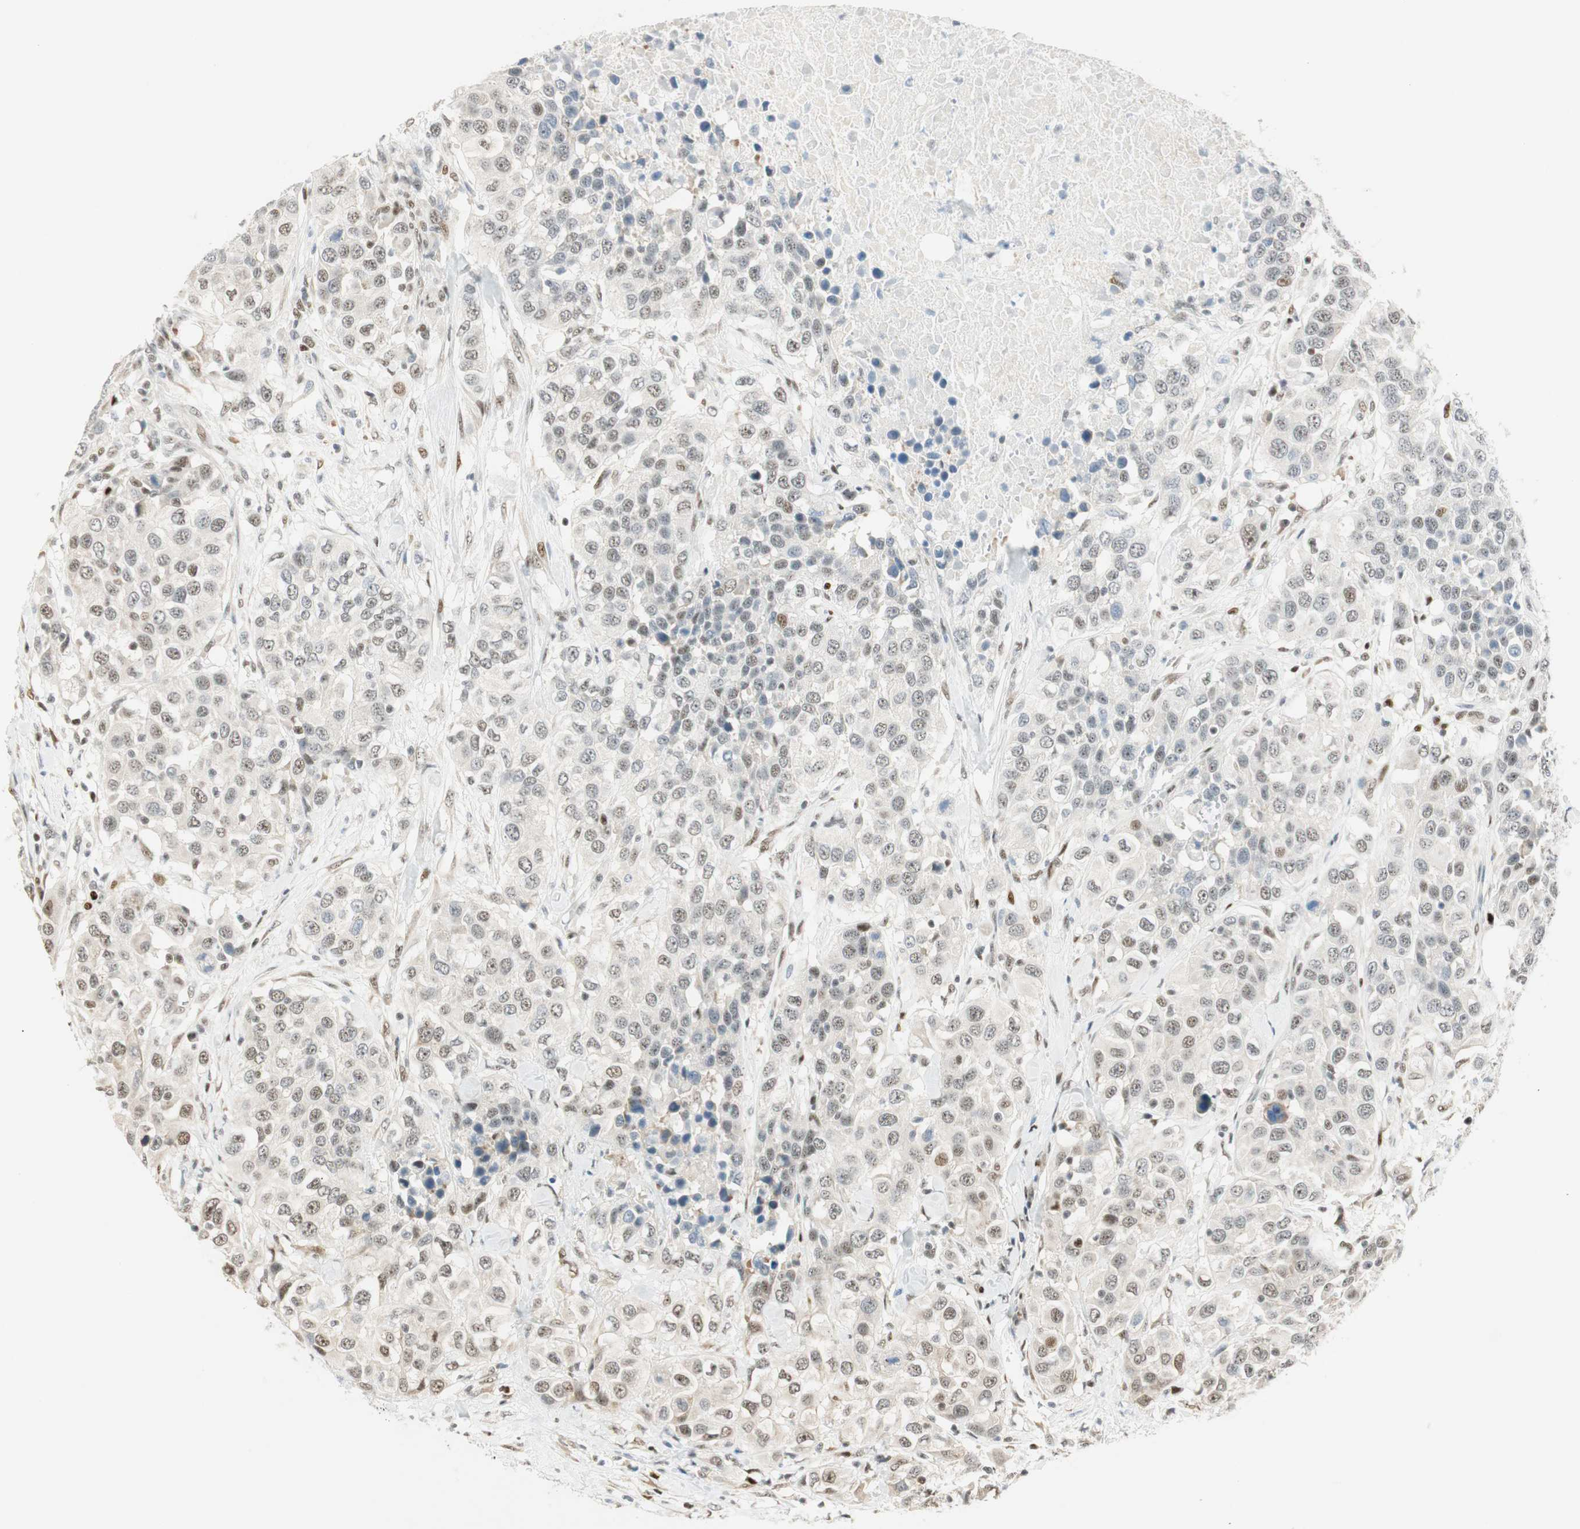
{"staining": {"intensity": "weak", "quantity": "25%-75%", "location": "nuclear"}, "tissue": "urothelial cancer", "cell_type": "Tumor cells", "image_type": "cancer", "snomed": [{"axis": "morphology", "description": "Urothelial carcinoma, High grade"}, {"axis": "topography", "description": "Urinary bladder"}], "caption": "An immunohistochemistry (IHC) micrograph of neoplastic tissue is shown. Protein staining in brown shows weak nuclear positivity in urothelial cancer within tumor cells.", "gene": "MSX2", "patient": {"sex": "female", "age": 80}}